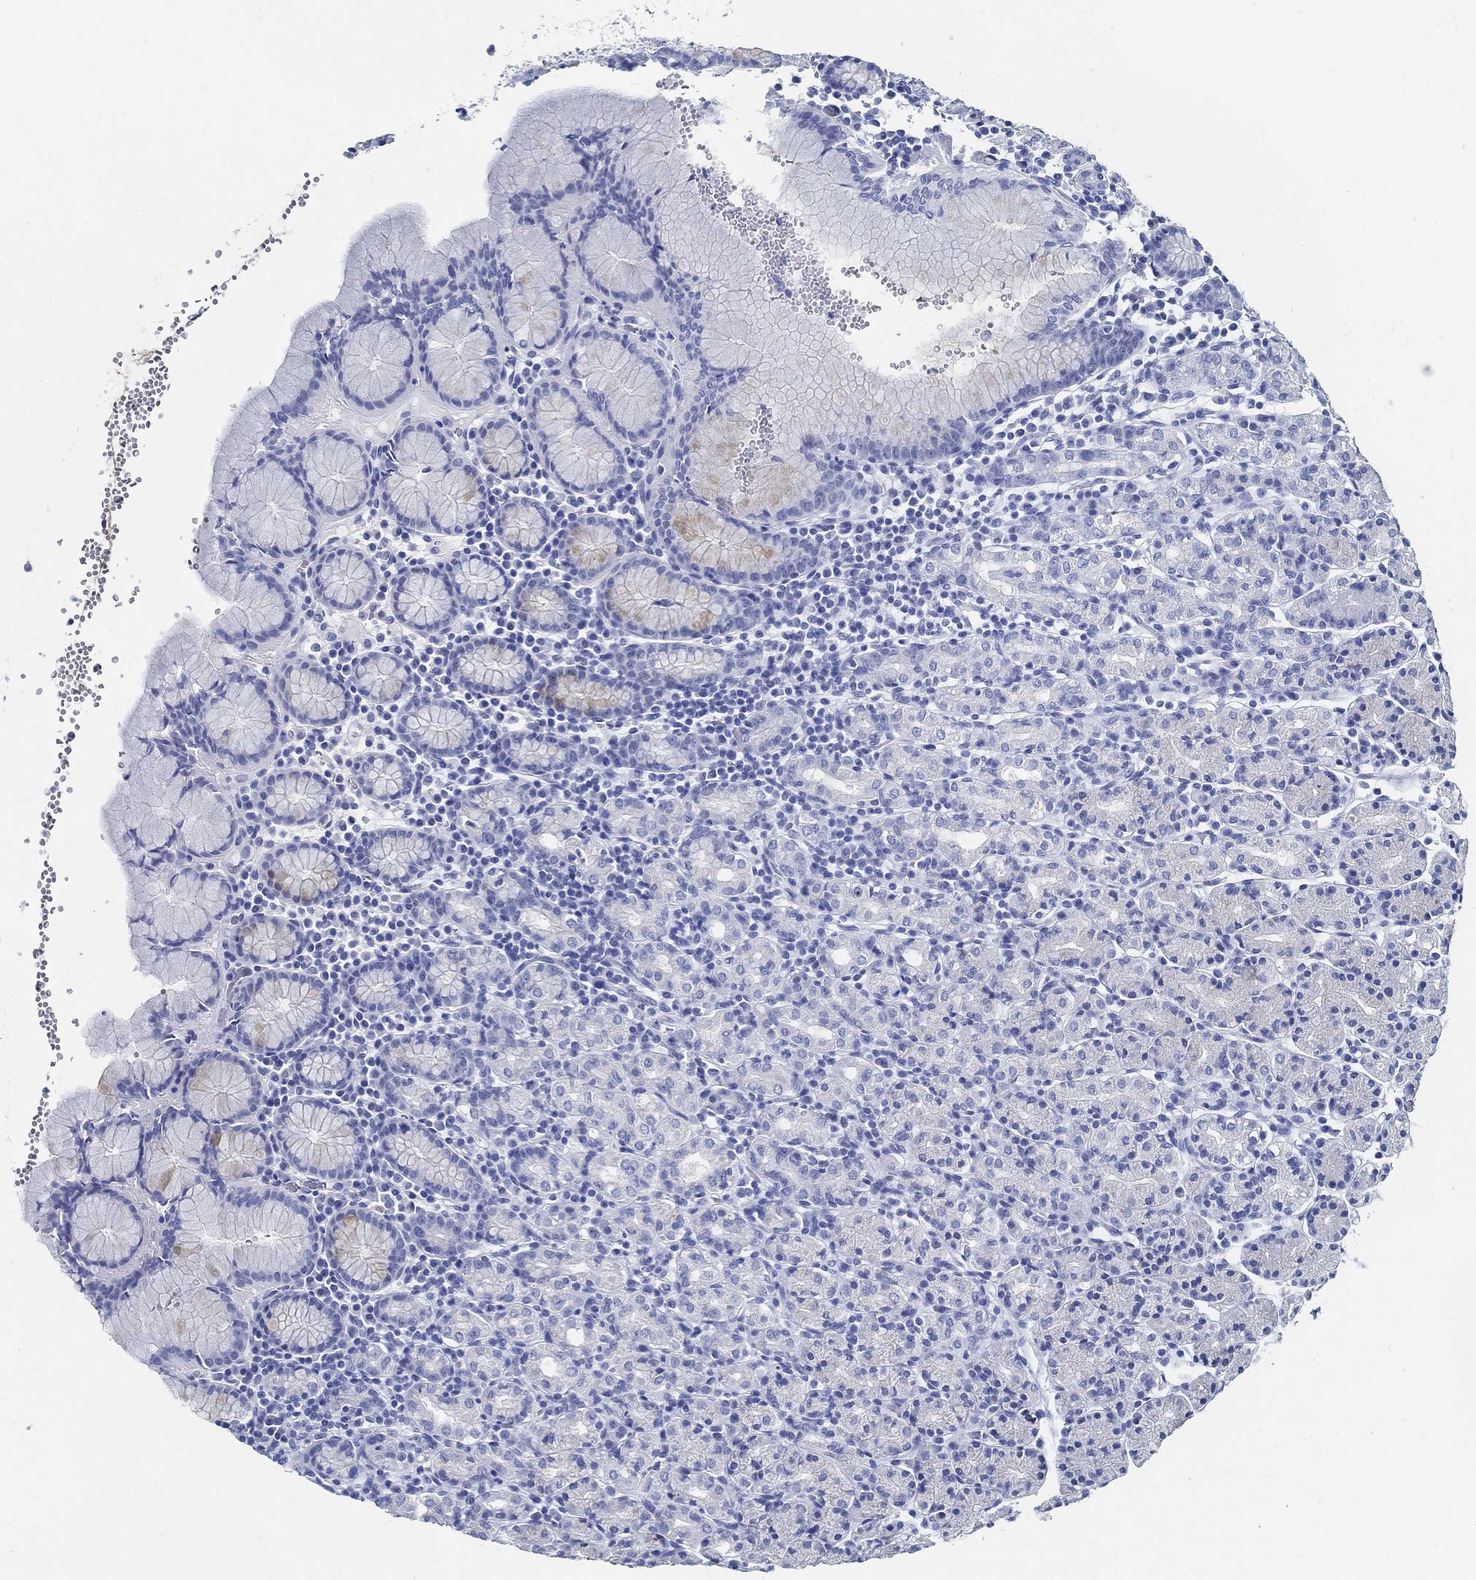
{"staining": {"intensity": "negative", "quantity": "none", "location": "none"}, "tissue": "stomach", "cell_type": "Glandular cells", "image_type": "normal", "snomed": [{"axis": "morphology", "description": "Normal tissue, NOS"}, {"axis": "topography", "description": "Stomach, upper"}, {"axis": "topography", "description": "Stomach"}], "caption": "IHC of unremarkable human stomach displays no expression in glandular cells.", "gene": "SLC45A1", "patient": {"sex": "male", "age": 62}}